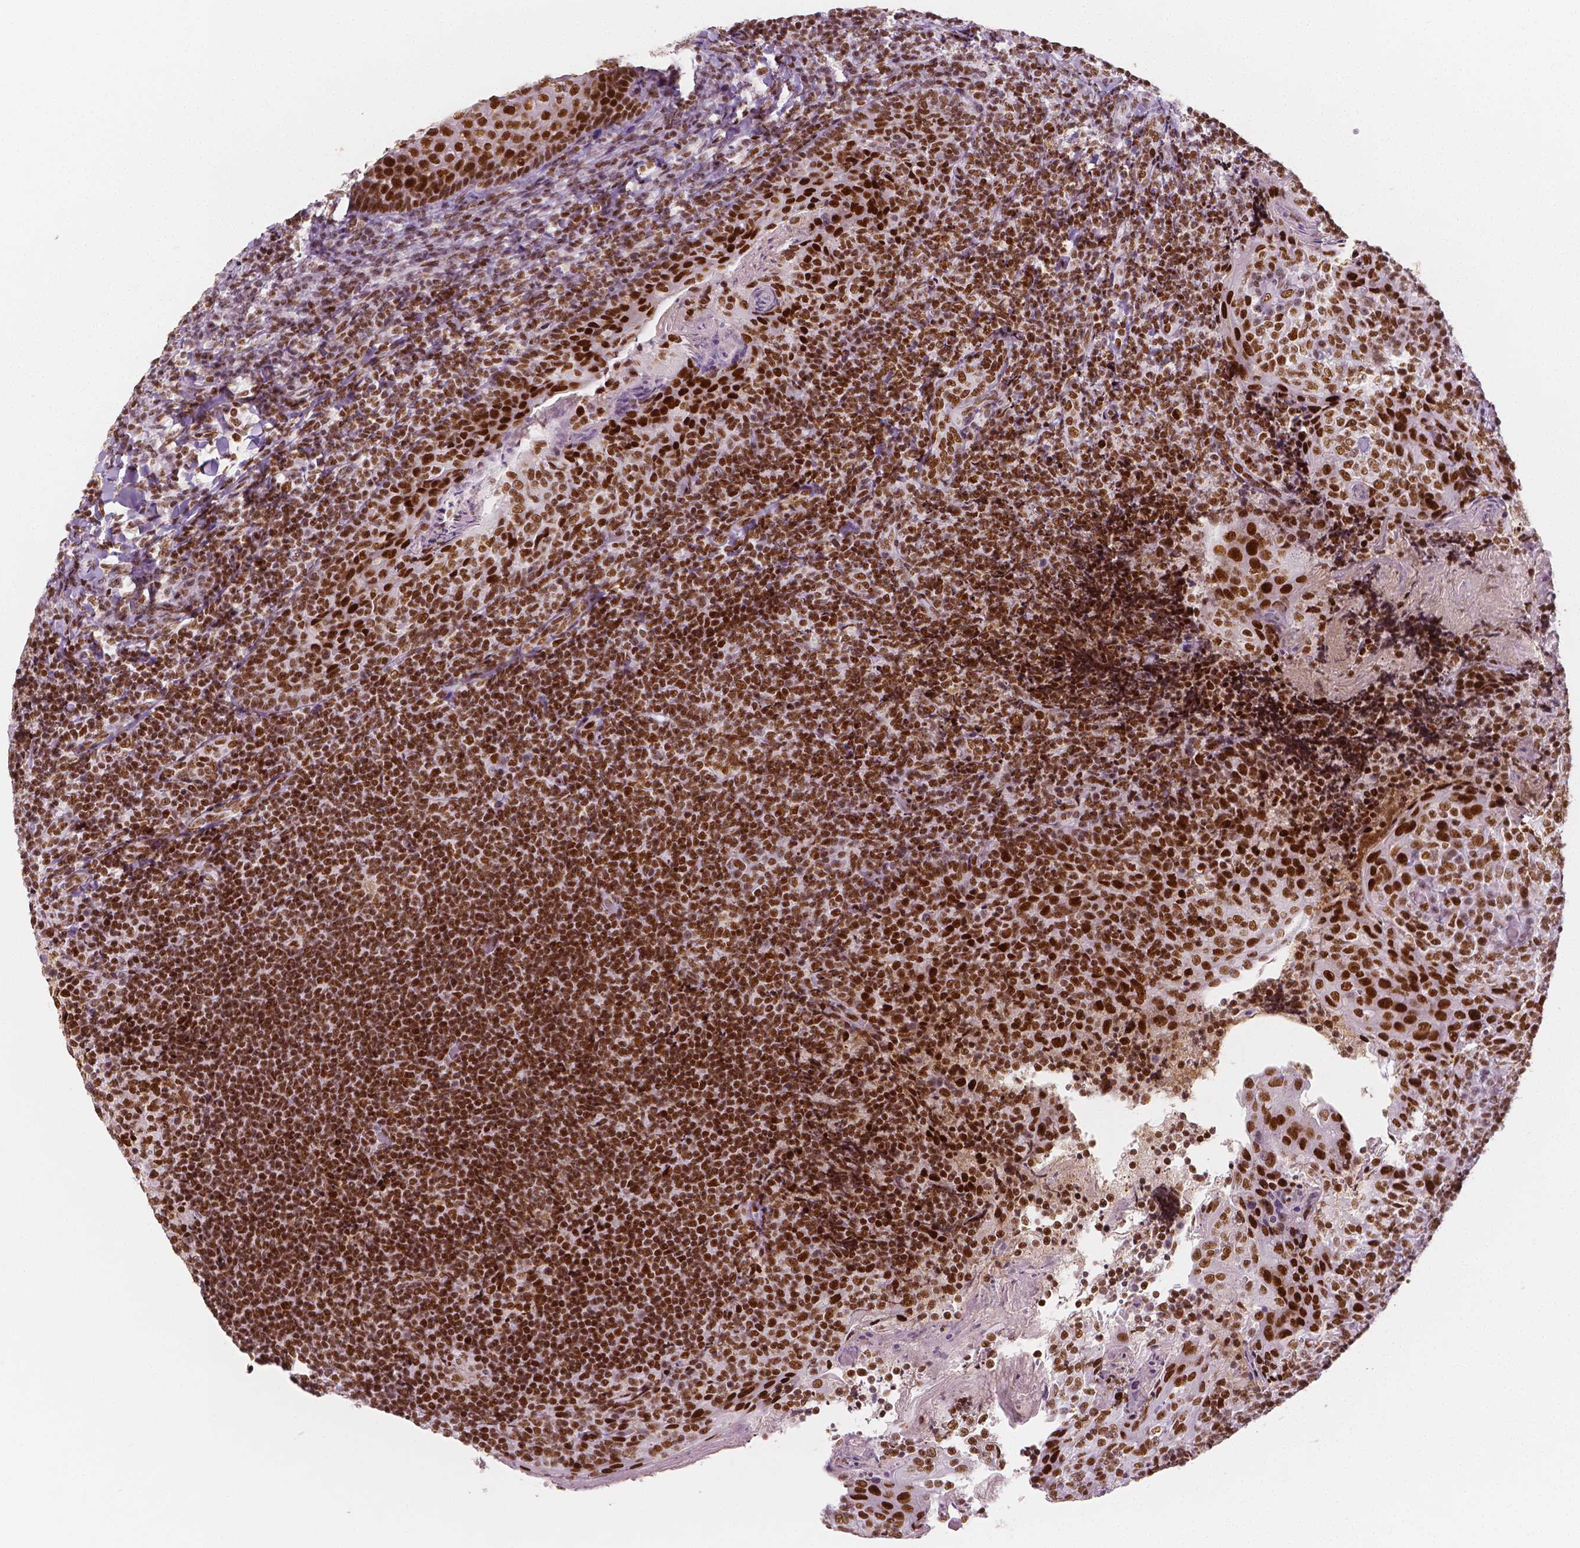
{"staining": {"intensity": "strong", "quantity": ">75%", "location": "nuclear"}, "tissue": "tonsil", "cell_type": "Germinal center cells", "image_type": "normal", "snomed": [{"axis": "morphology", "description": "Normal tissue, NOS"}, {"axis": "topography", "description": "Tonsil"}], "caption": "Protein staining exhibits strong nuclear positivity in approximately >75% of germinal center cells in normal tonsil. (Brightfield microscopy of DAB IHC at high magnification).", "gene": "HDAC1", "patient": {"sex": "female", "age": 10}}